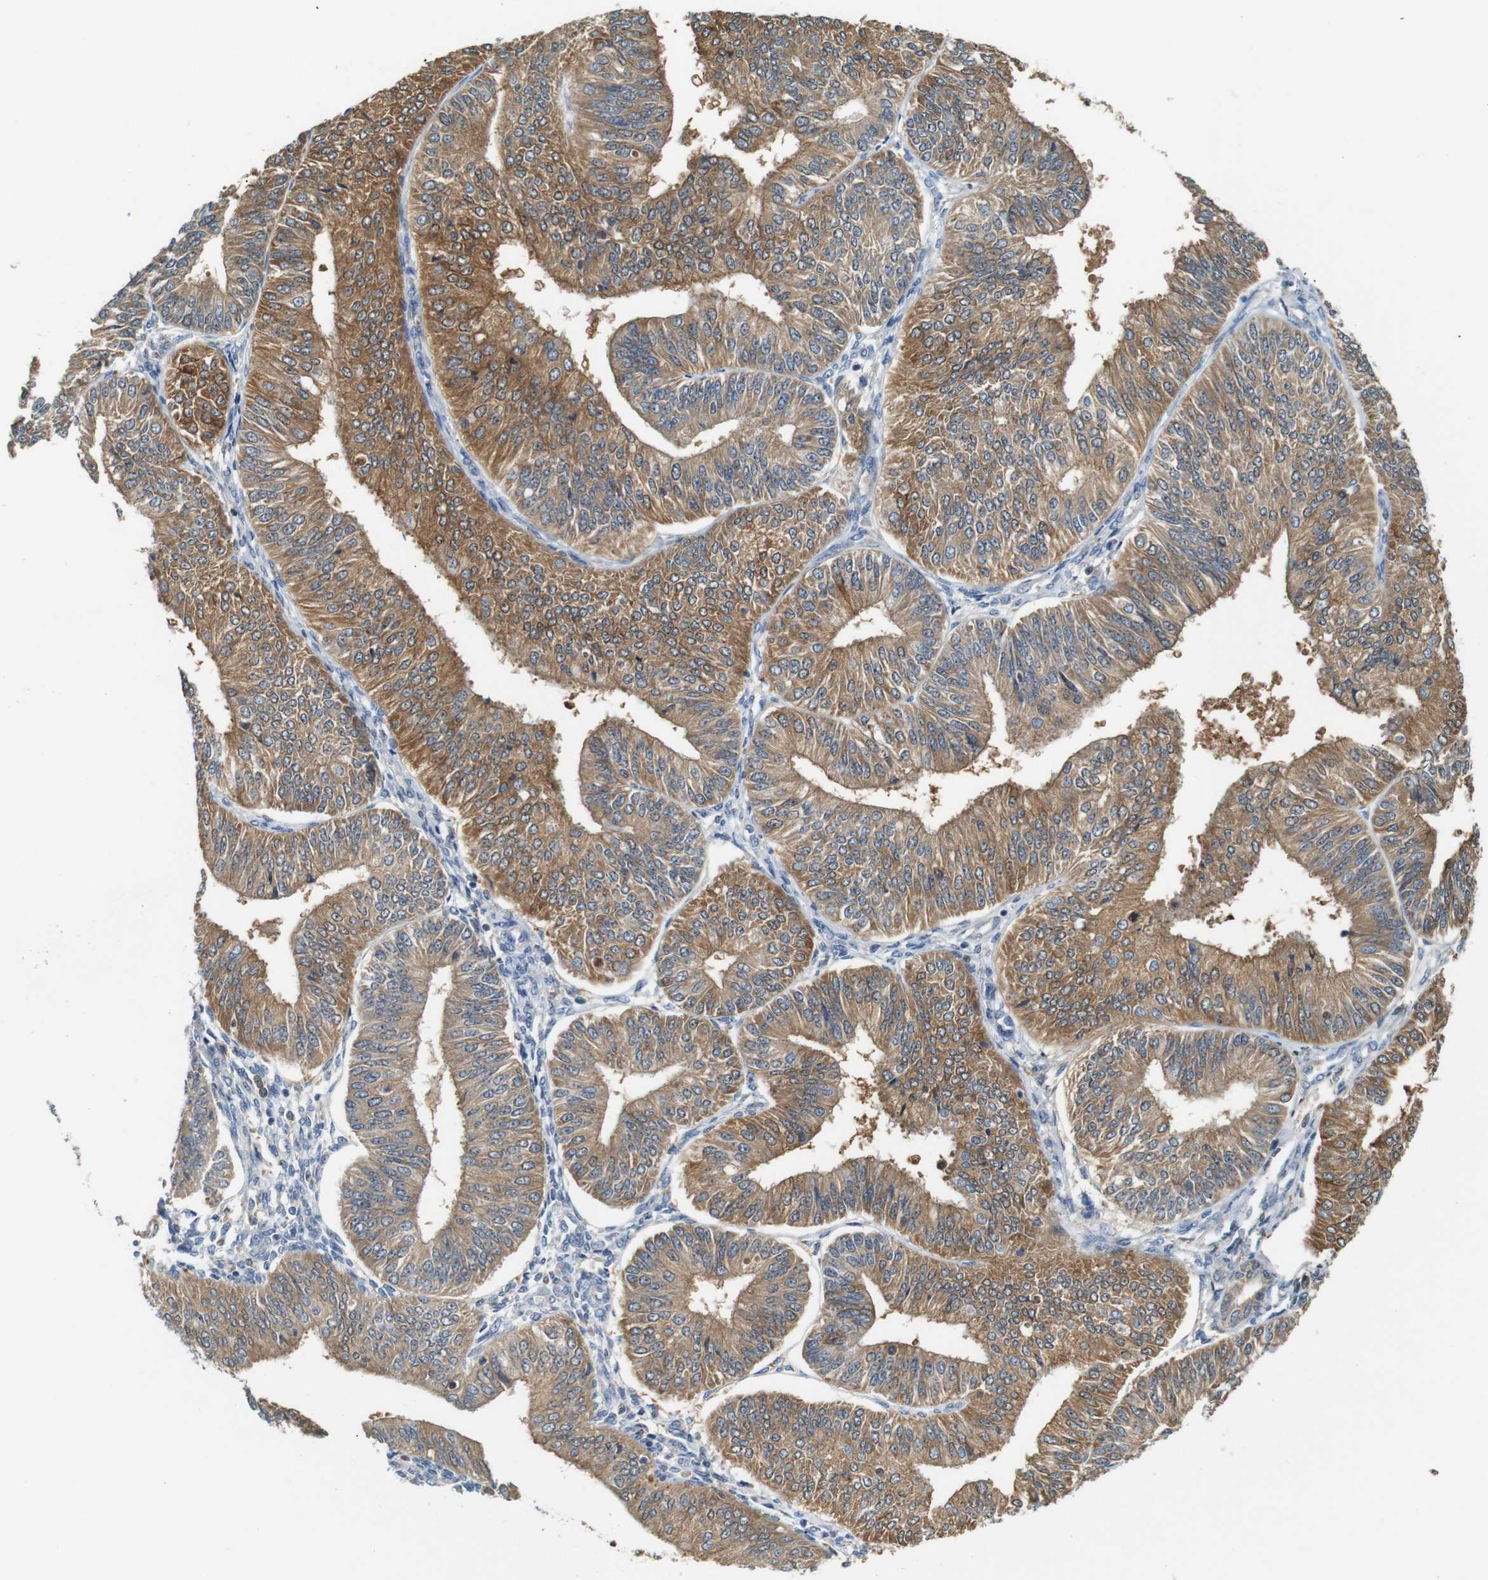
{"staining": {"intensity": "moderate", "quantity": ">75%", "location": "cytoplasmic/membranous"}, "tissue": "endometrial cancer", "cell_type": "Tumor cells", "image_type": "cancer", "snomed": [{"axis": "morphology", "description": "Adenocarcinoma, NOS"}, {"axis": "topography", "description": "Endometrium"}], "caption": "Immunohistochemical staining of endometrial cancer (adenocarcinoma) shows medium levels of moderate cytoplasmic/membranous protein expression in approximately >75% of tumor cells.", "gene": "NEBL", "patient": {"sex": "female", "age": 58}}